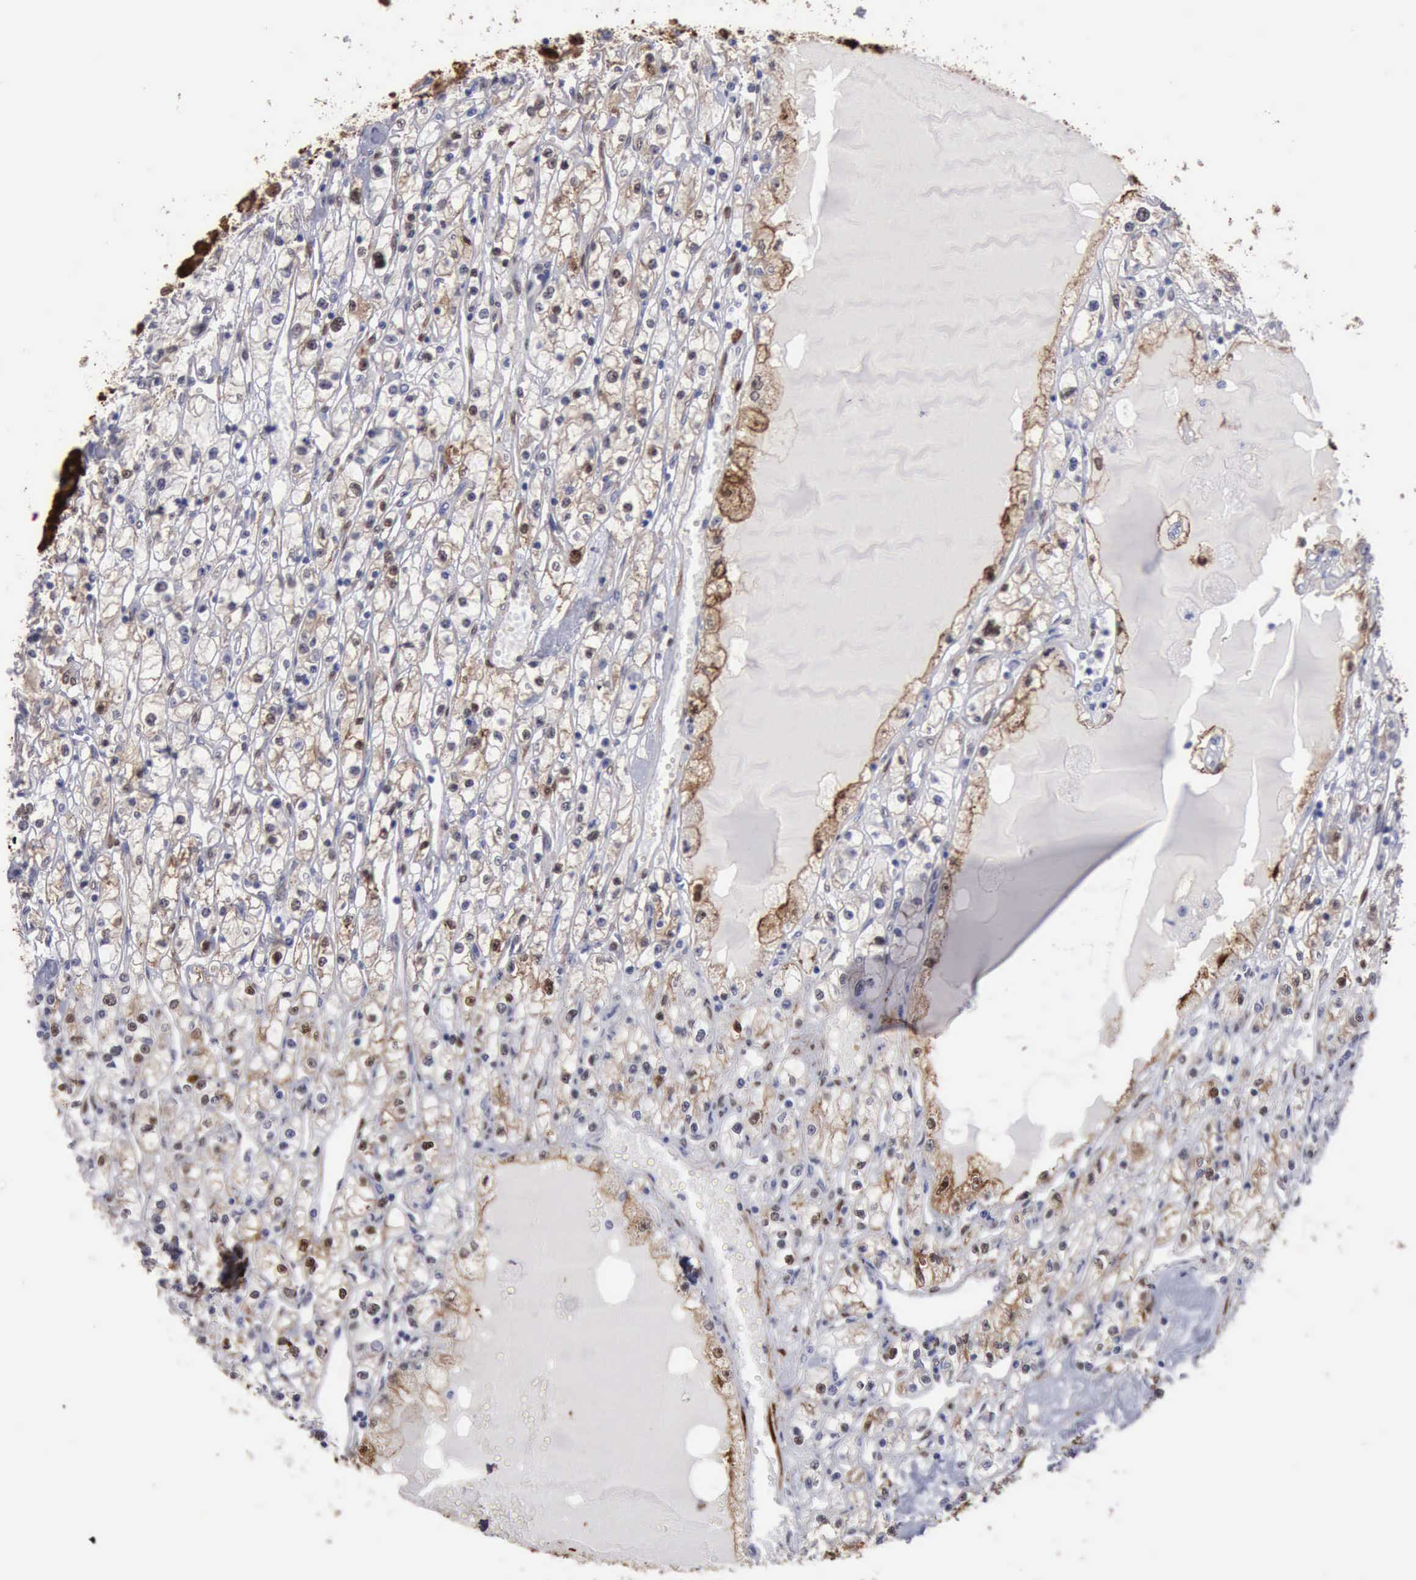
{"staining": {"intensity": "moderate", "quantity": "25%-75%", "location": "cytoplasmic/membranous,nuclear"}, "tissue": "renal cancer", "cell_type": "Tumor cells", "image_type": "cancer", "snomed": [{"axis": "morphology", "description": "Adenocarcinoma, NOS"}, {"axis": "topography", "description": "Kidney"}], "caption": "This is a photomicrograph of IHC staining of renal adenocarcinoma, which shows moderate positivity in the cytoplasmic/membranous and nuclear of tumor cells.", "gene": "FHL1", "patient": {"sex": "male", "age": 56}}